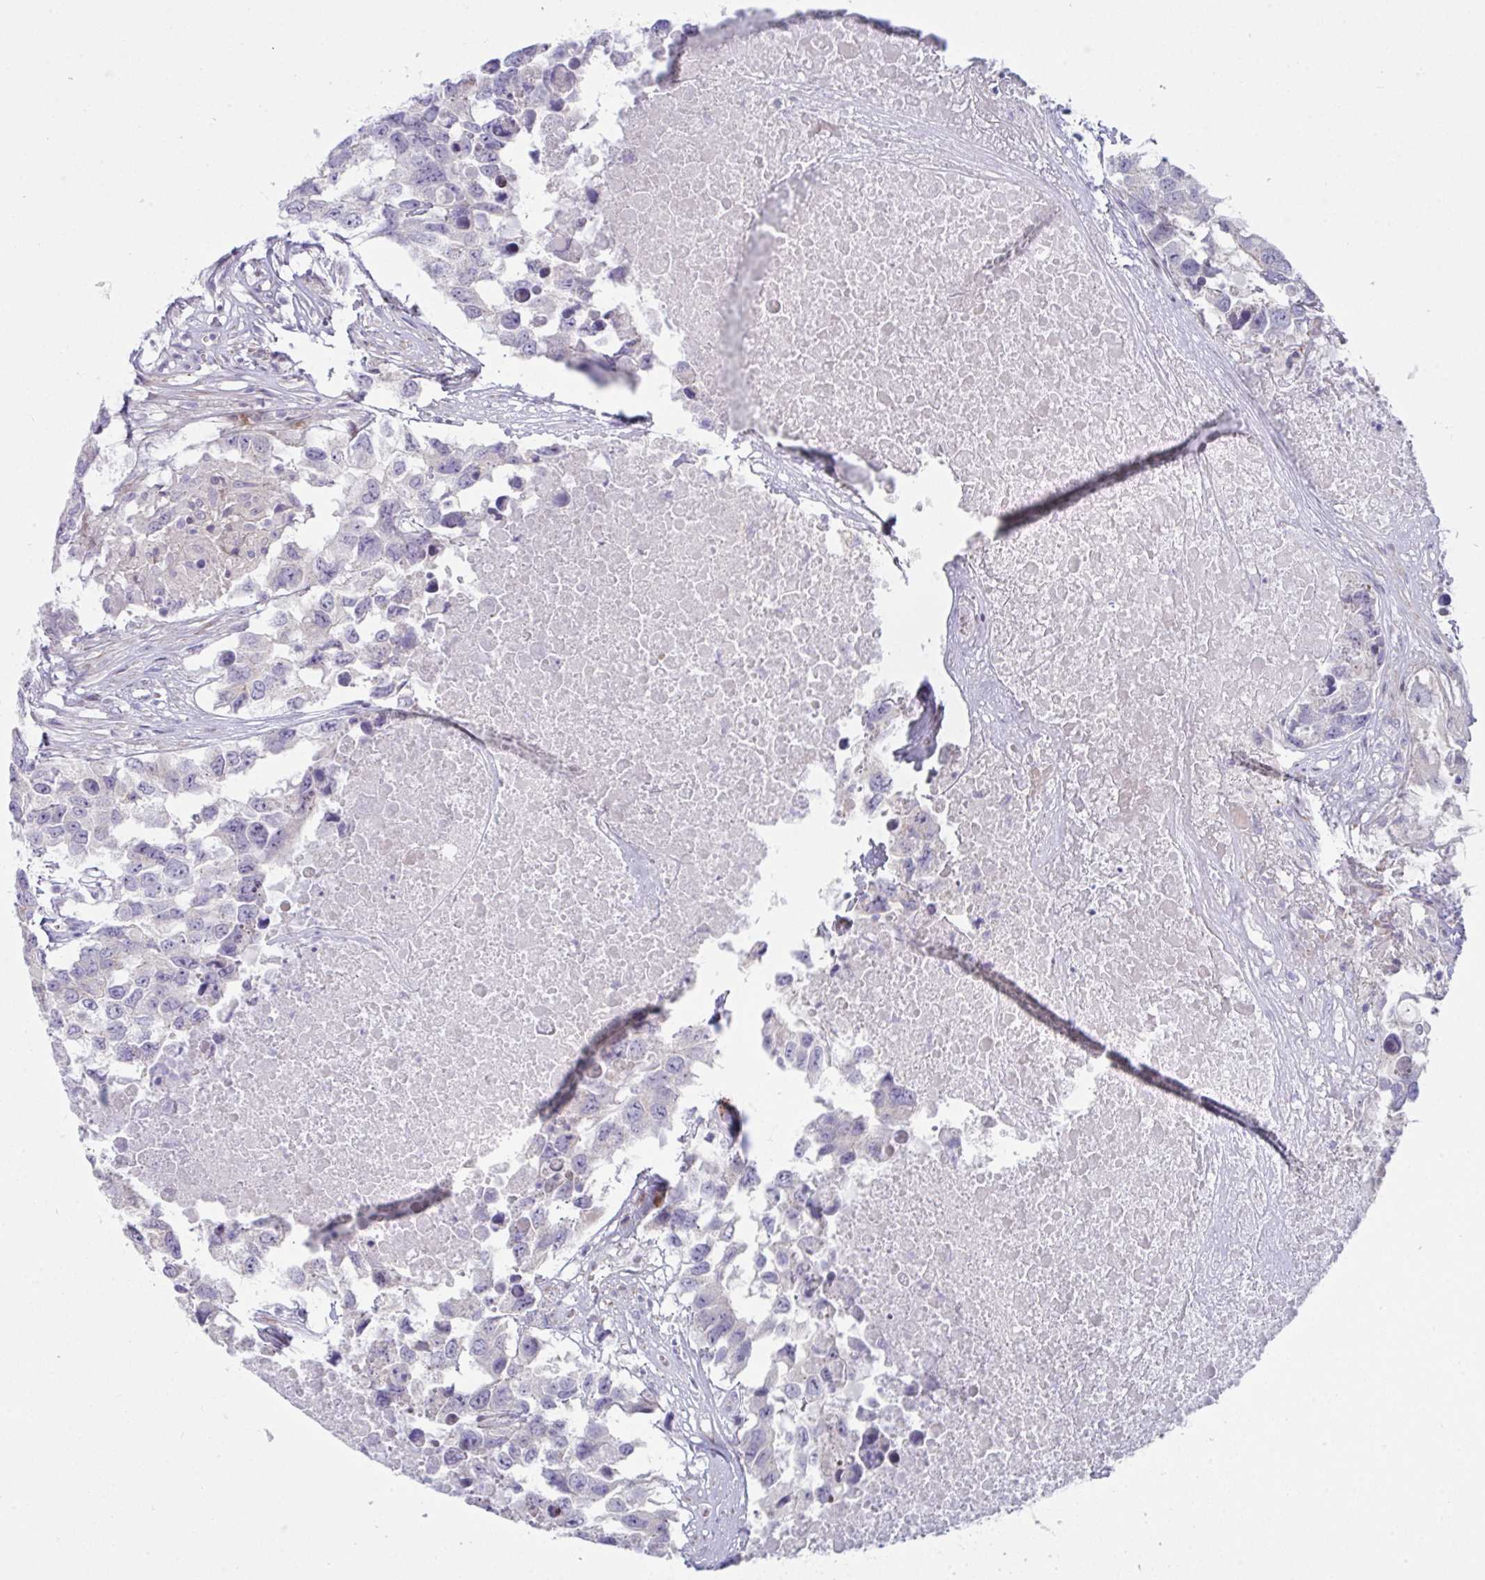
{"staining": {"intensity": "negative", "quantity": "none", "location": "none"}, "tissue": "testis cancer", "cell_type": "Tumor cells", "image_type": "cancer", "snomed": [{"axis": "morphology", "description": "Carcinoma, Embryonal, NOS"}, {"axis": "topography", "description": "Testis"}], "caption": "DAB immunohistochemical staining of human testis cancer demonstrates no significant staining in tumor cells.", "gene": "ZNF713", "patient": {"sex": "male", "age": 83}}